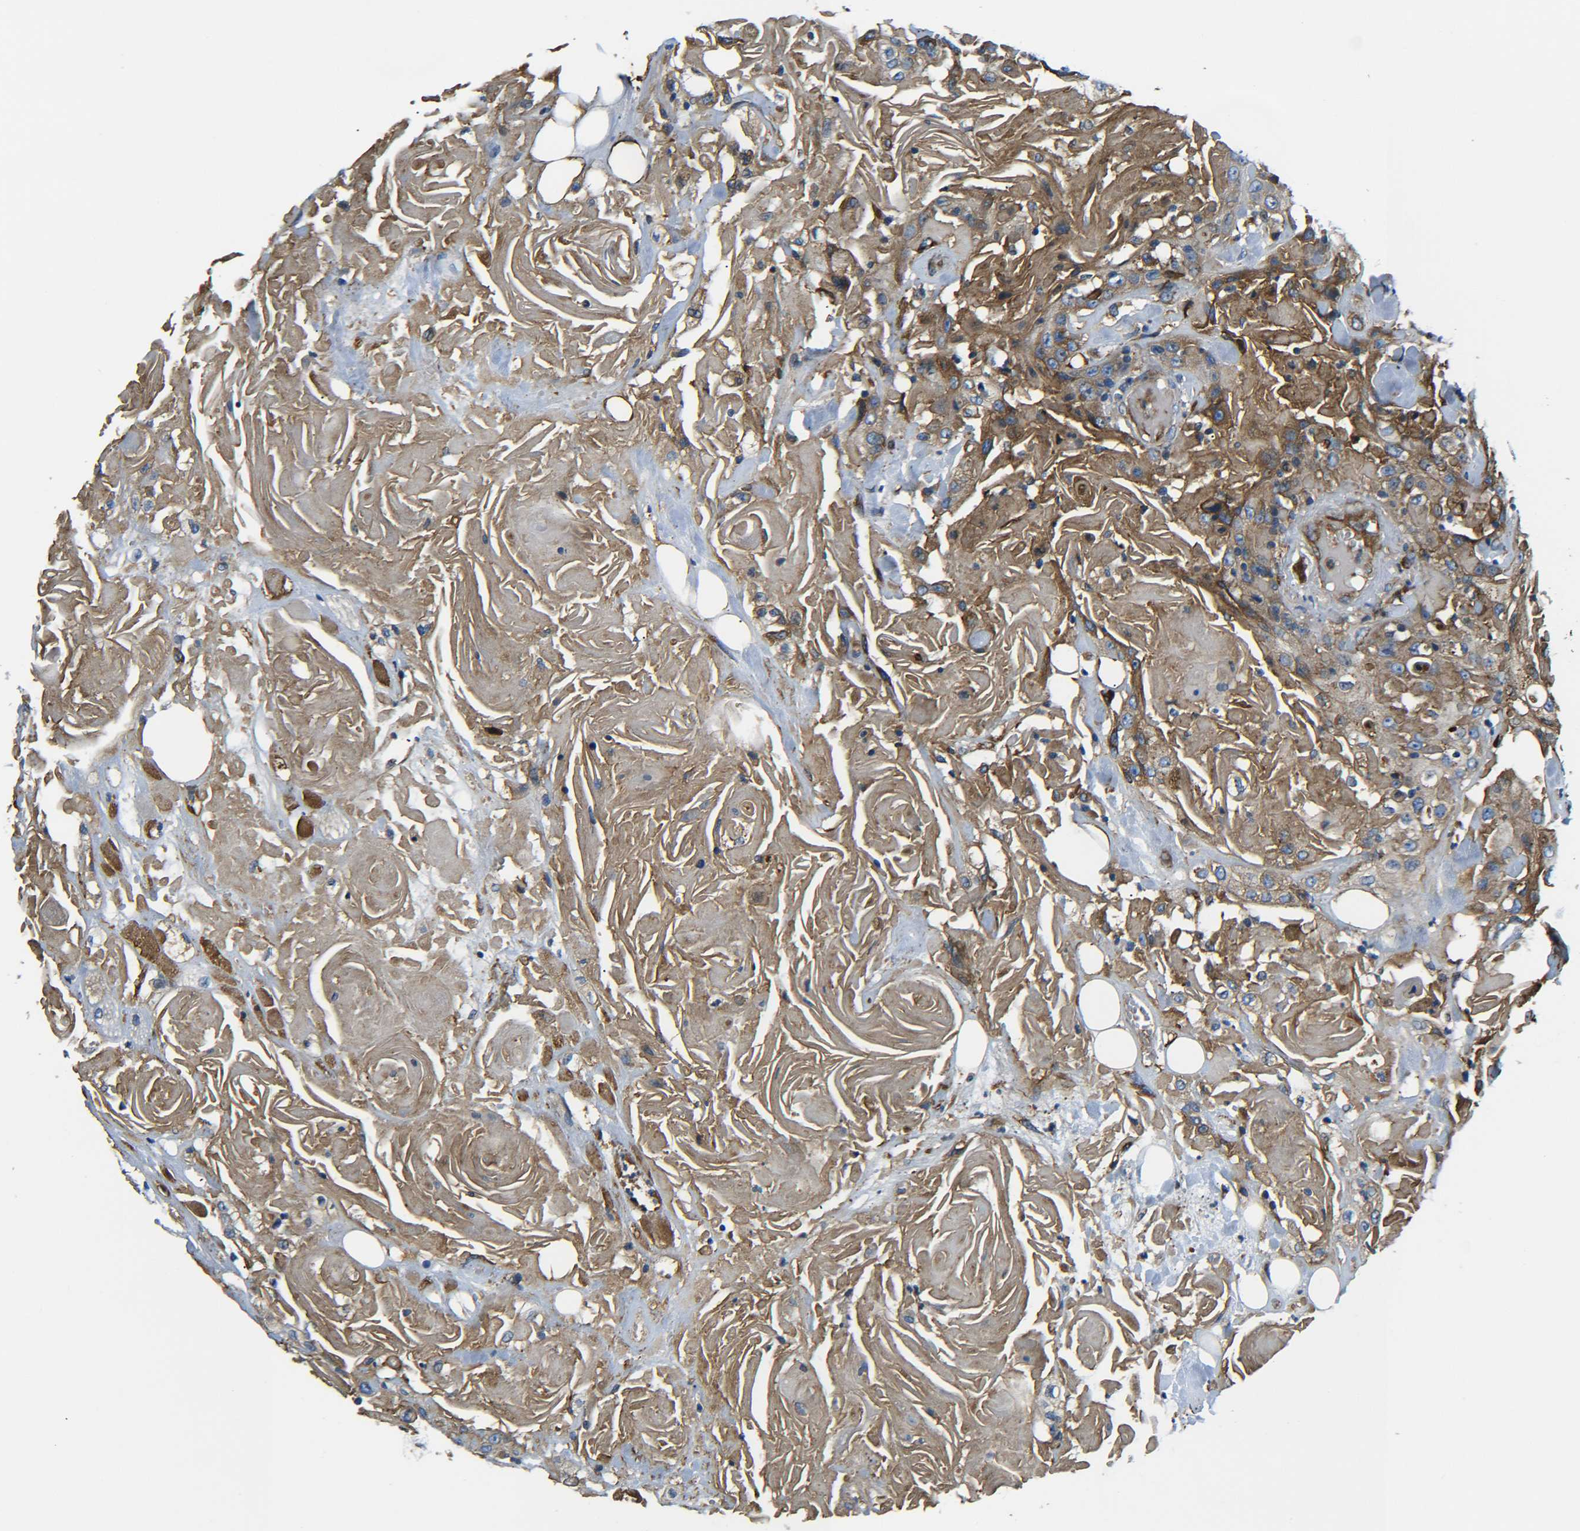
{"staining": {"intensity": "moderate", "quantity": ">75%", "location": "cytoplasmic/membranous"}, "tissue": "head and neck cancer", "cell_type": "Tumor cells", "image_type": "cancer", "snomed": [{"axis": "morphology", "description": "Squamous cell carcinoma, NOS"}, {"axis": "topography", "description": "Head-Neck"}], "caption": "Immunohistochemical staining of head and neck cancer demonstrates moderate cytoplasmic/membranous protein expression in approximately >75% of tumor cells.", "gene": "PREB", "patient": {"sex": "female", "age": 84}}